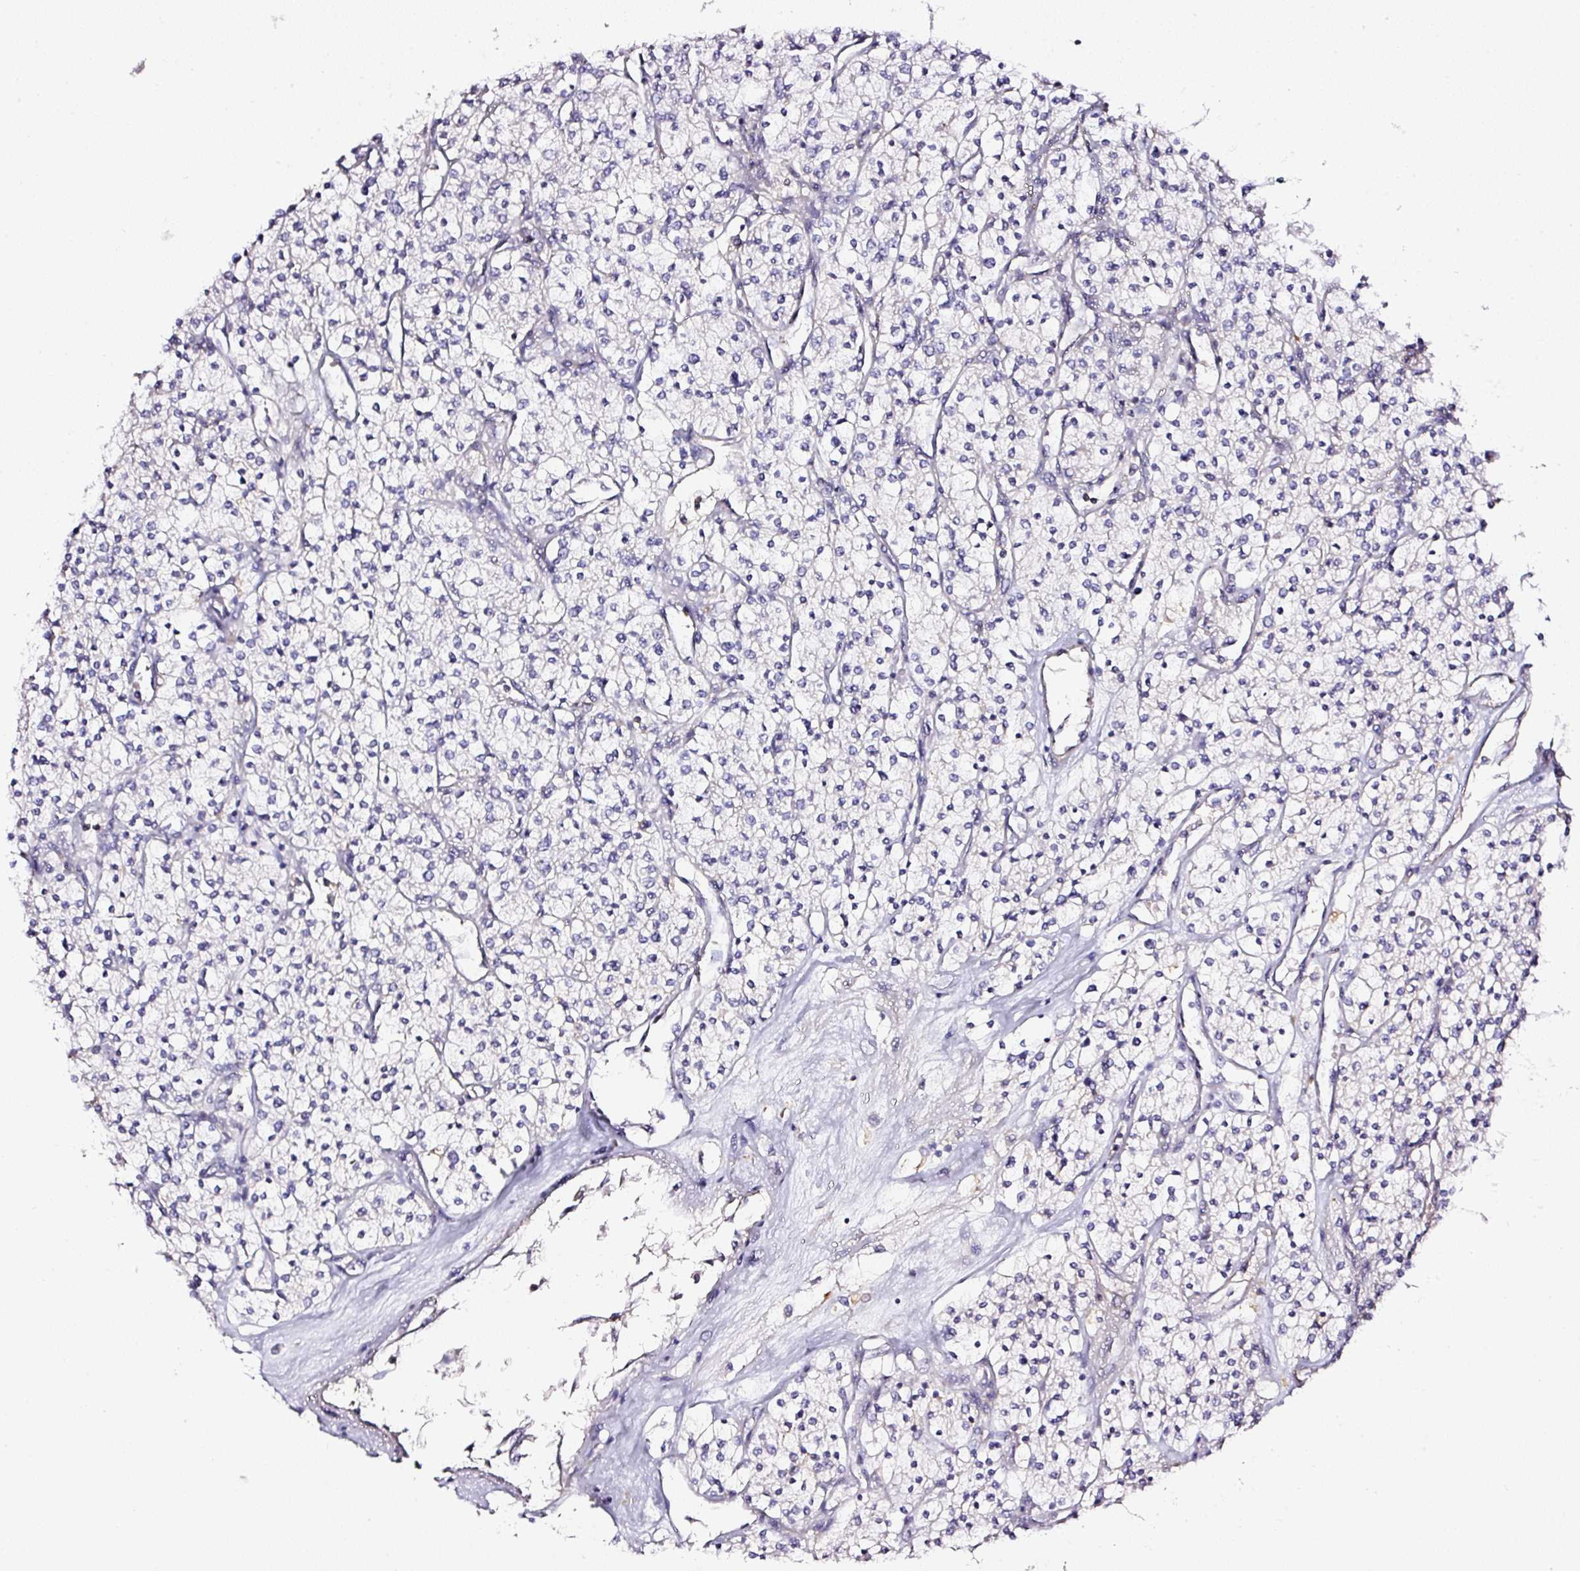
{"staining": {"intensity": "negative", "quantity": "none", "location": "none"}, "tissue": "renal cancer", "cell_type": "Tumor cells", "image_type": "cancer", "snomed": [{"axis": "morphology", "description": "Adenocarcinoma, NOS"}, {"axis": "topography", "description": "Kidney"}], "caption": "The photomicrograph displays no significant positivity in tumor cells of renal cancer (adenocarcinoma).", "gene": "CD47", "patient": {"sex": "male", "age": 80}}